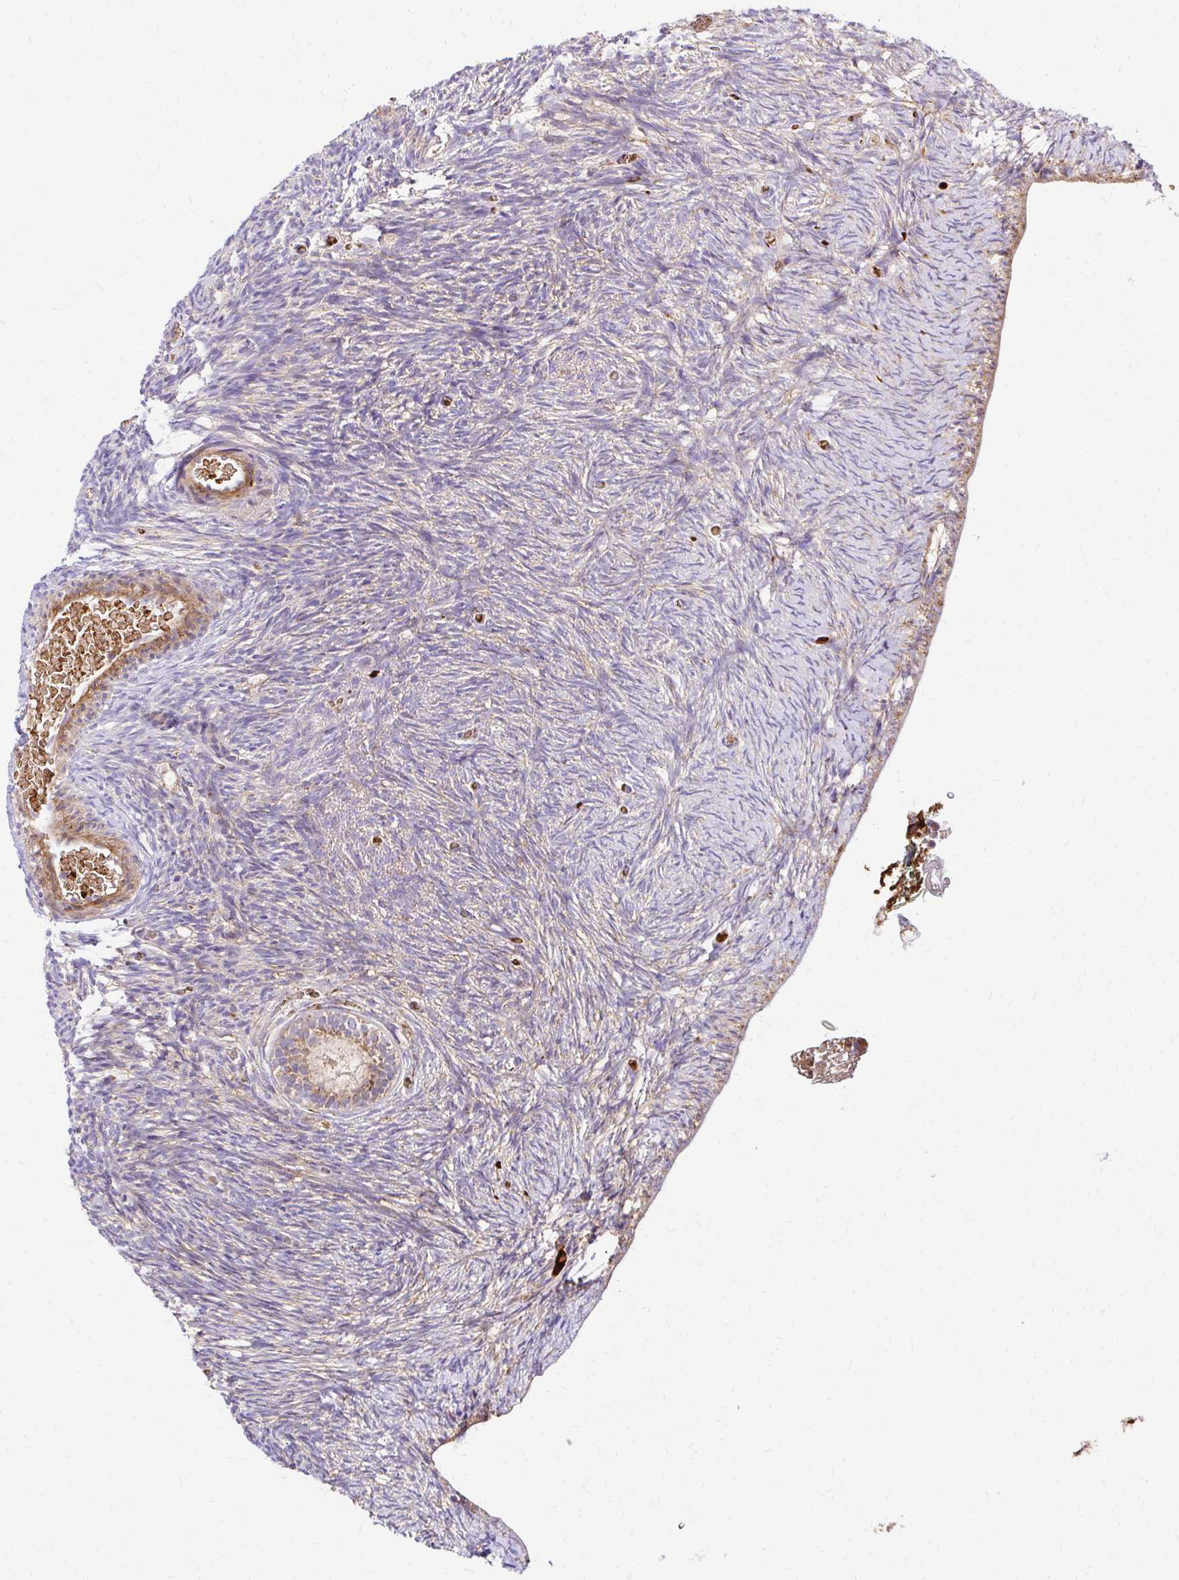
{"staining": {"intensity": "negative", "quantity": "none", "location": "none"}, "tissue": "ovary", "cell_type": "Ovarian stroma cells", "image_type": "normal", "snomed": [{"axis": "morphology", "description": "Normal tissue, NOS"}, {"axis": "topography", "description": "Ovary"}], "caption": "A micrograph of human ovary is negative for staining in ovarian stroma cells. (DAB (3,3'-diaminobenzidine) immunohistochemistry (IHC) with hematoxylin counter stain).", "gene": "MRPL13", "patient": {"sex": "female", "age": 39}}